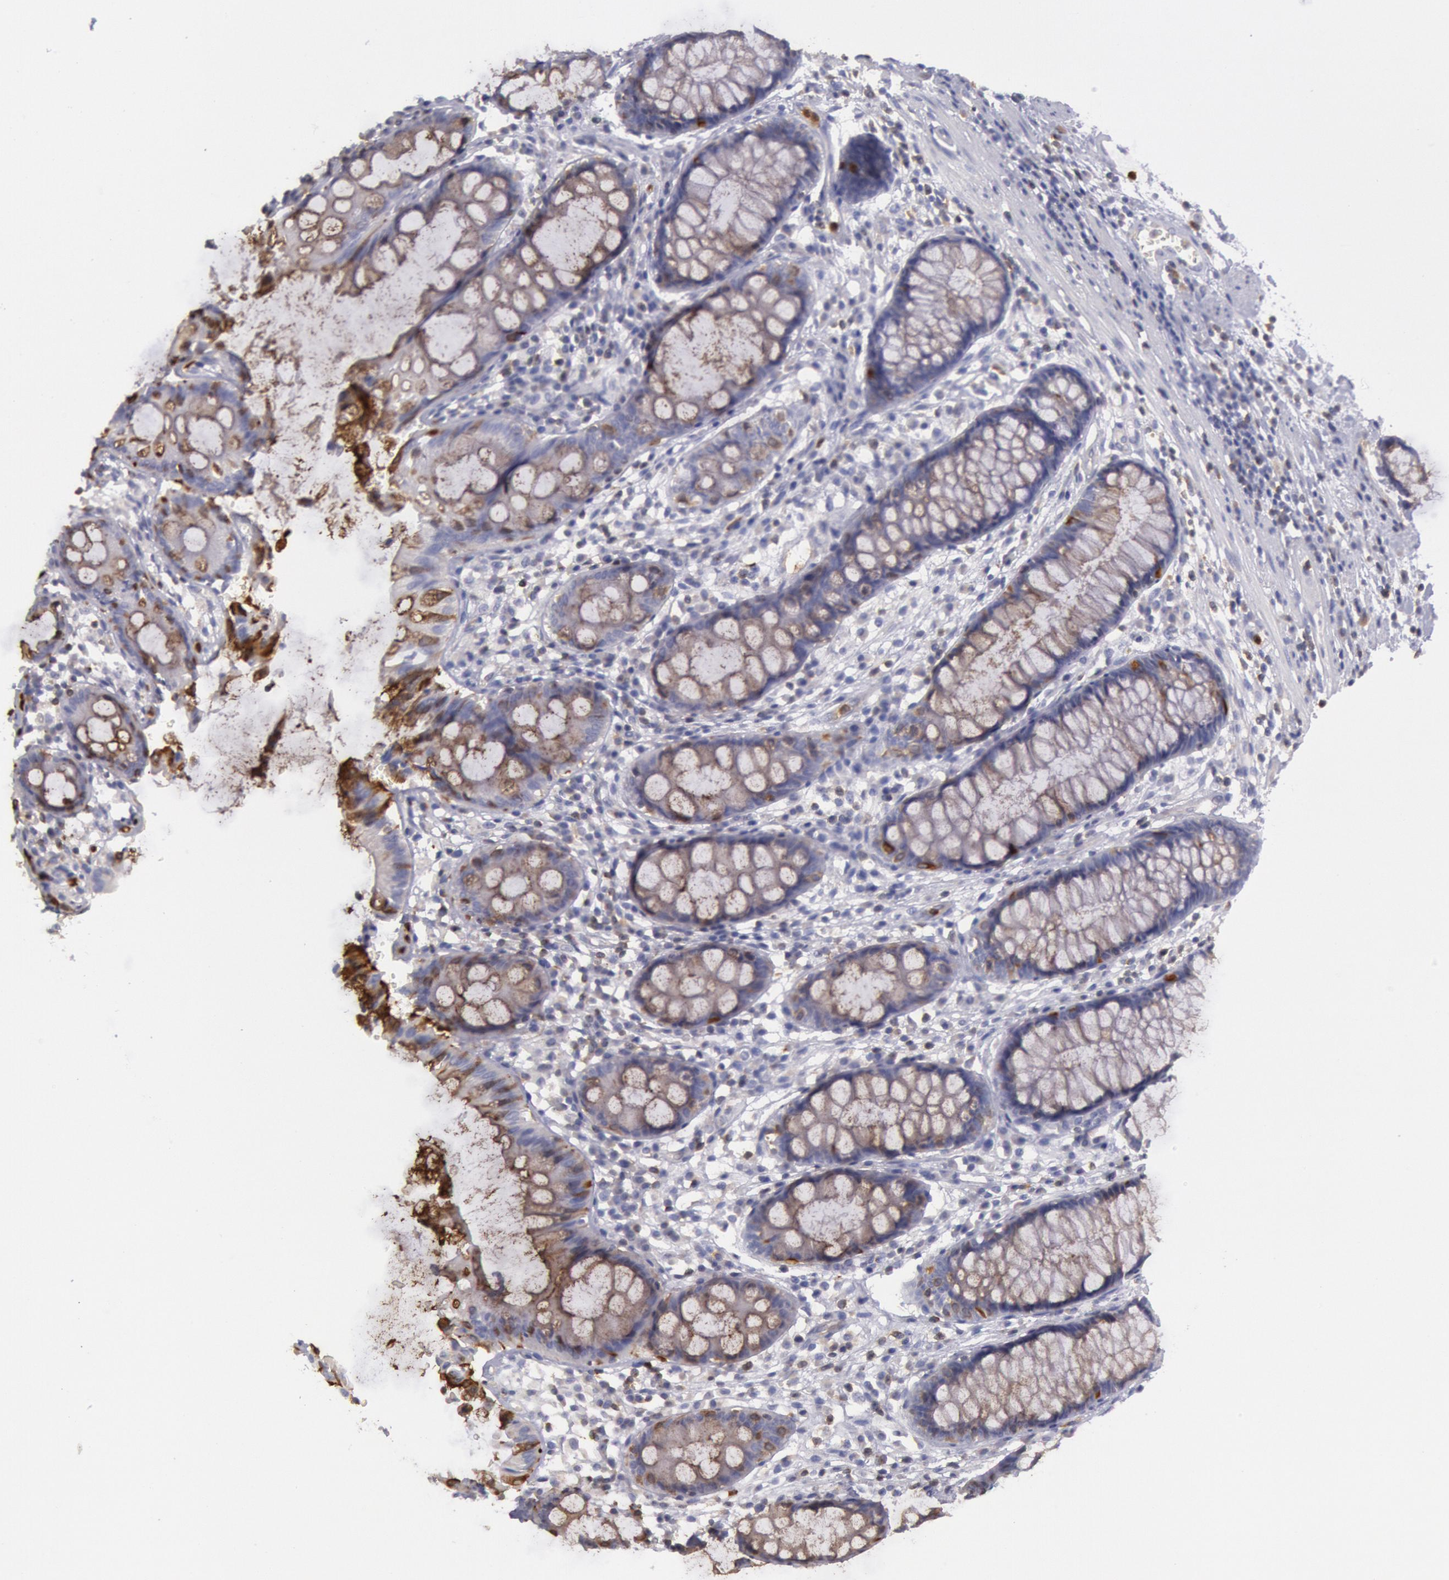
{"staining": {"intensity": "moderate", "quantity": ">75%", "location": "cytoplasmic/membranous"}, "tissue": "rectum", "cell_type": "Glandular cells", "image_type": "normal", "snomed": [{"axis": "morphology", "description": "Normal tissue, NOS"}, {"axis": "topography", "description": "Rectum"}], "caption": "Immunohistochemistry (IHC) (DAB) staining of benign rectum displays moderate cytoplasmic/membranous protein positivity in about >75% of glandular cells. (Brightfield microscopy of DAB IHC at high magnification).", "gene": "RAB27A", "patient": {"sex": "female", "age": 66}}